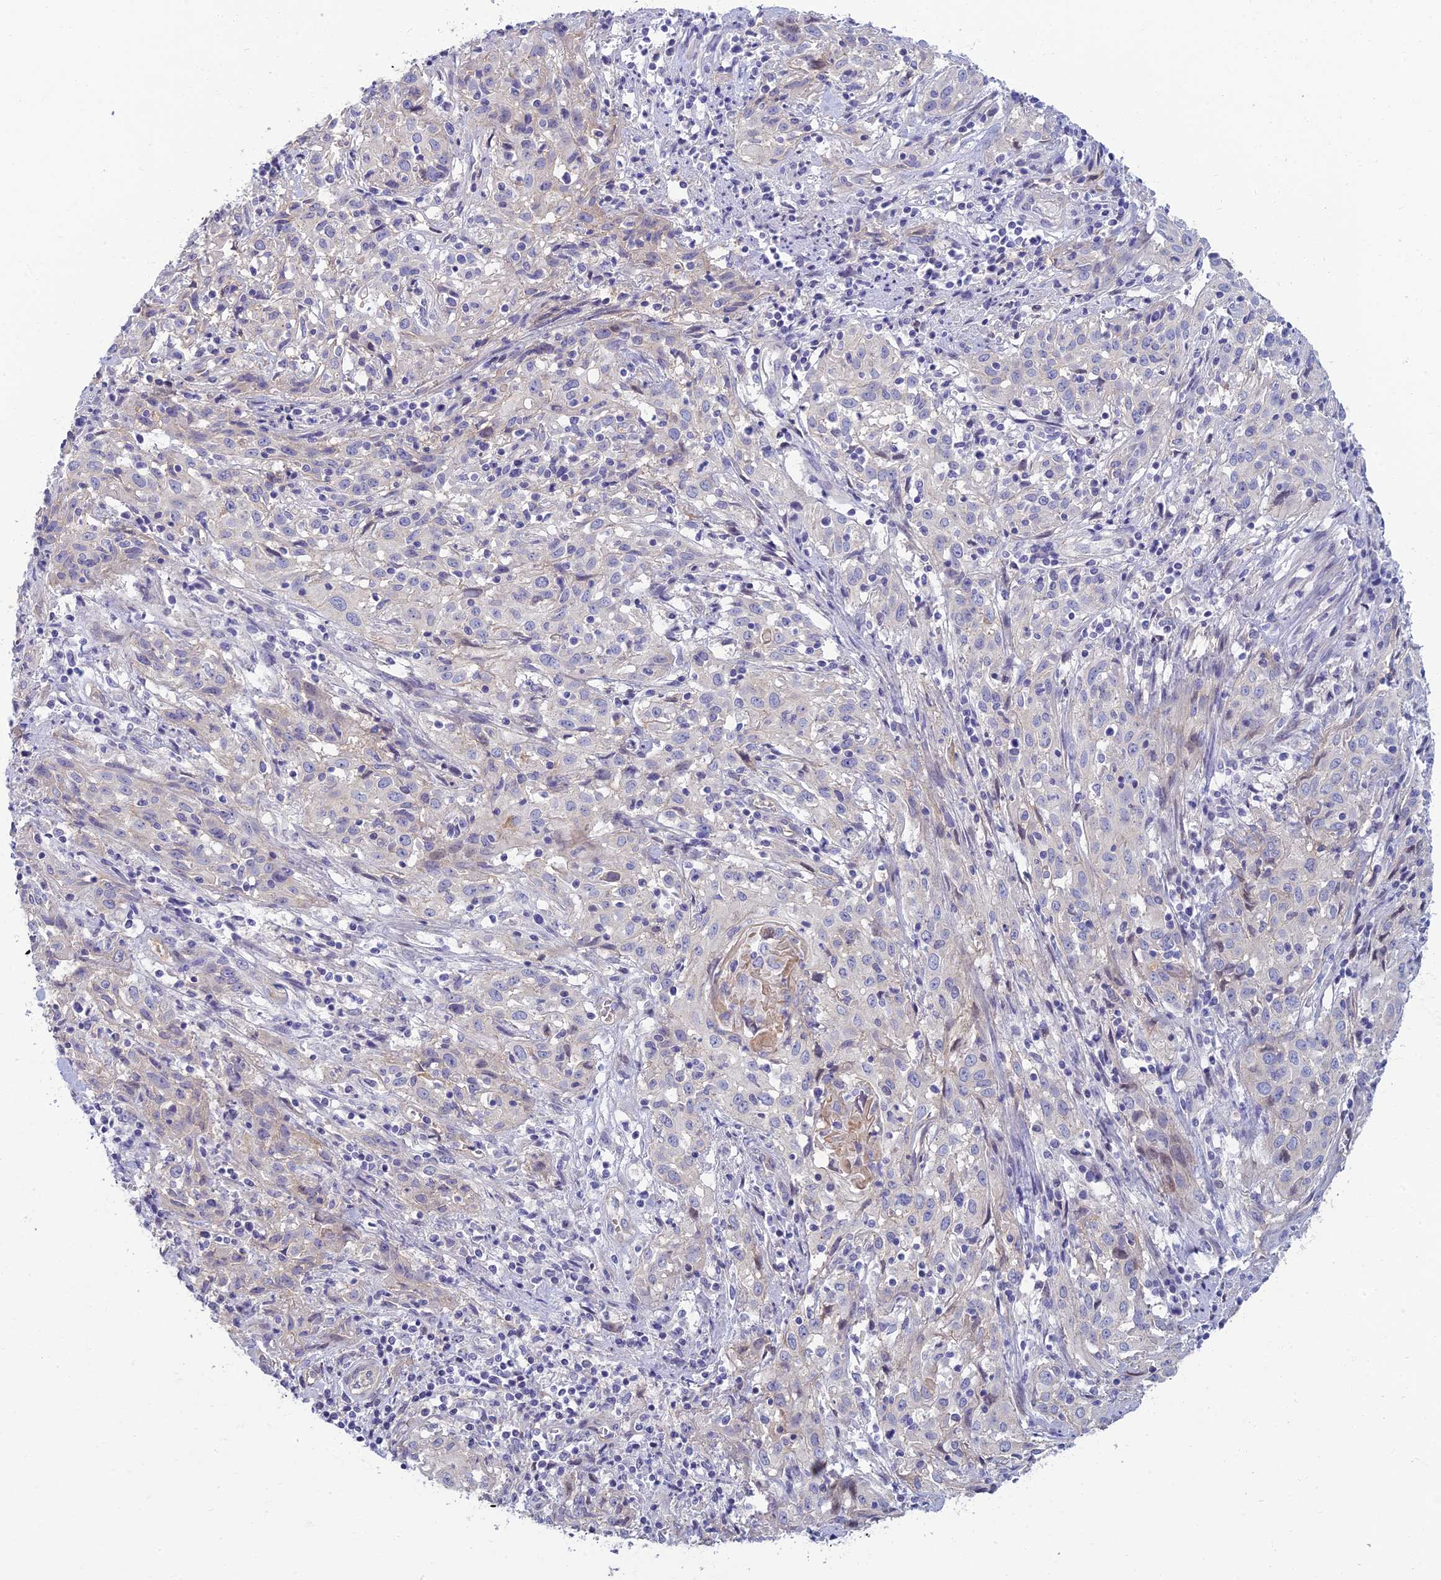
{"staining": {"intensity": "negative", "quantity": "none", "location": "none"}, "tissue": "cervical cancer", "cell_type": "Tumor cells", "image_type": "cancer", "snomed": [{"axis": "morphology", "description": "Squamous cell carcinoma, NOS"}, {"axis": "topography", "description": "Cervix"}], "caption": "Protein analysis of cervical cancer (squamous cell carcinoma) demonstrates no significant staining in tumor cells. (Brightfield microscopy of DAB (3,3'-diaminobenzidine) IHC at high magnification).", "gene": "NEURL1", "patient": {"sex": "female", "age": 57}}